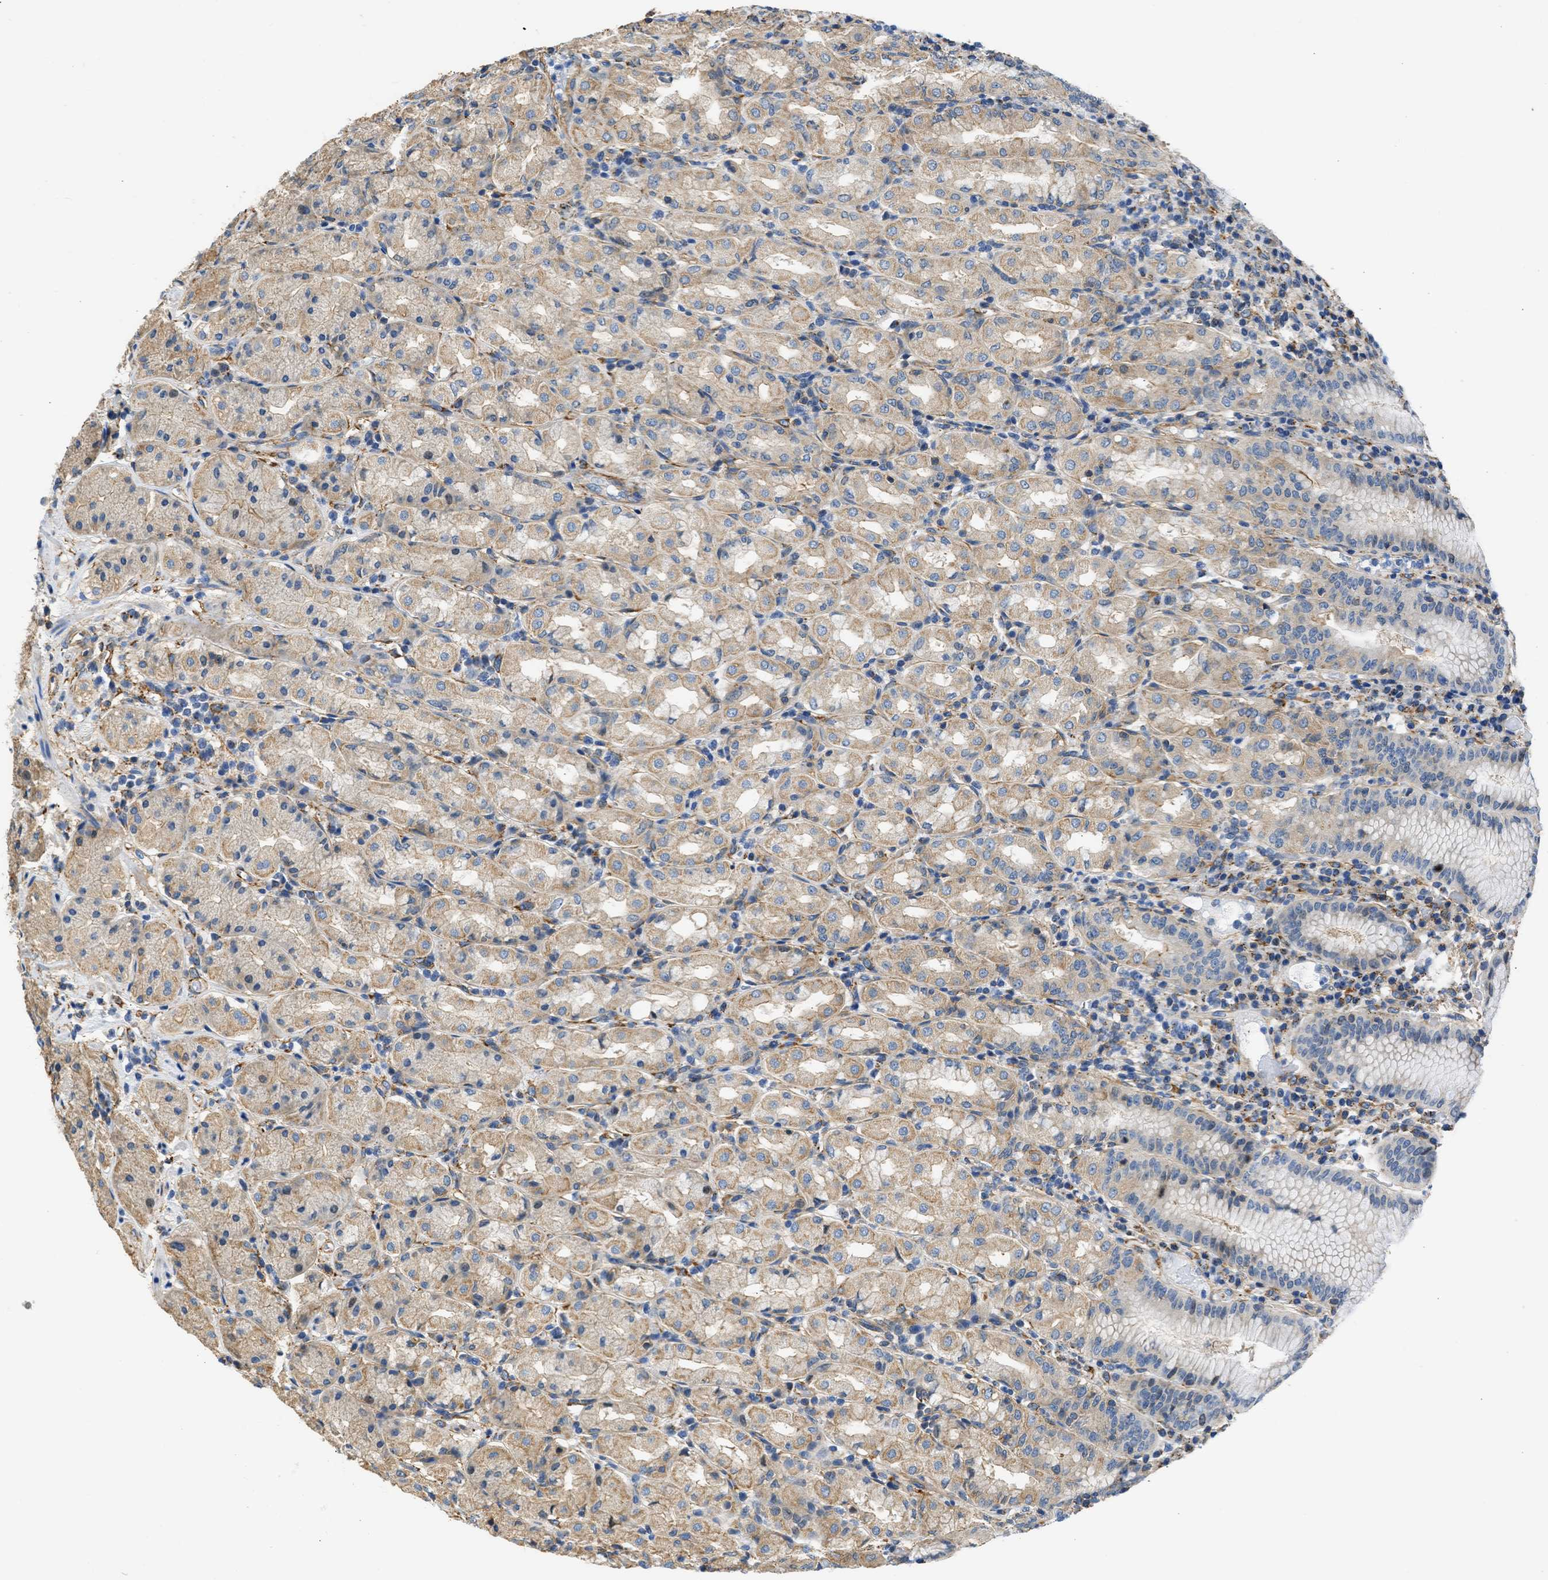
{"staining": {"intensity": "moderate", "quantity": "25%-75%", "location": "cytoplasmic/membranous,nuclear"}, "tissue": "stomach", "cell_type": "Glandular cells", "image_type": "normal", "snomed": [{"axis": "morphology", "description": "Normal tissue, NOS"}, {"axis": "topography", "description": "Stomach"}, {"axis": "topography", "description": "Stomach, lower"}], "caption": "Immunohistochemistry (IHC) of normal stomach displays medium levels of moderate cytoplasmic/membranous,nuclear expression in approximately 25%-75% of glandular cells. Immunohistochemistry stains the protein of interest in brown and the nuclei are stained blue.", "gene": "SEPTIN2", "patient": {"sex": "female", "age": 56}}